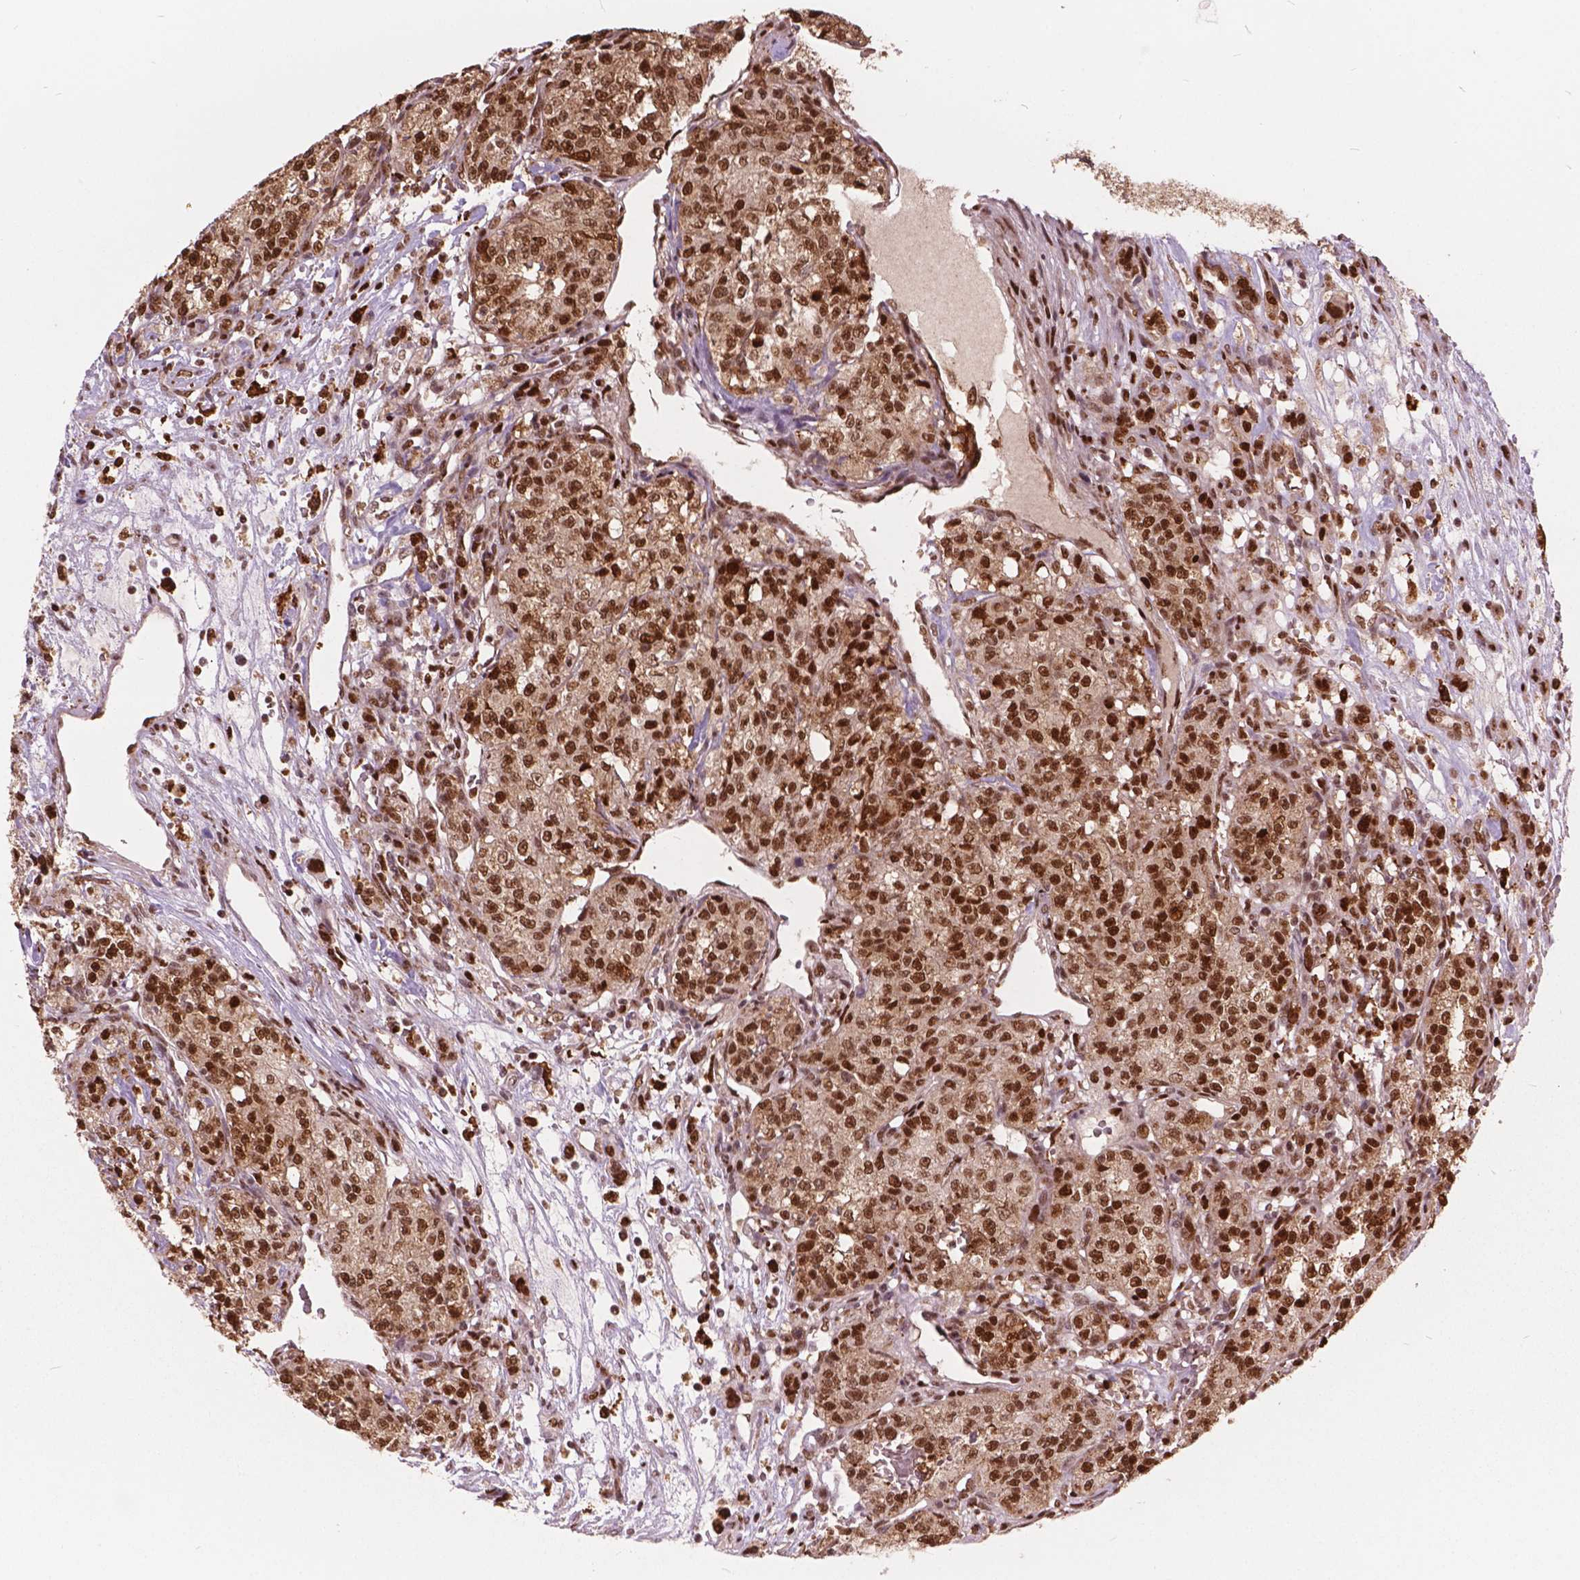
{"staining": {"intensity": "strong", "quantity": ">75%", "location": "nuclear"}, "tissue": "renal cancer", "cell_type": "Tumor cells", "image_type": "cancer", "snomed": [{"axis": "morphology", "description": "Adenocarcinoma, NOS"}, {"axis": "topography", "description": "Kidney"}], "caption": "This photomicrograph shows immunohistochemistry staining of renal adenocarcinoma, with high strong nuclear expression in about >75% of tumor cells.", "gene": "ANP32B", "patient": {"sex": "female", "age": 63}}